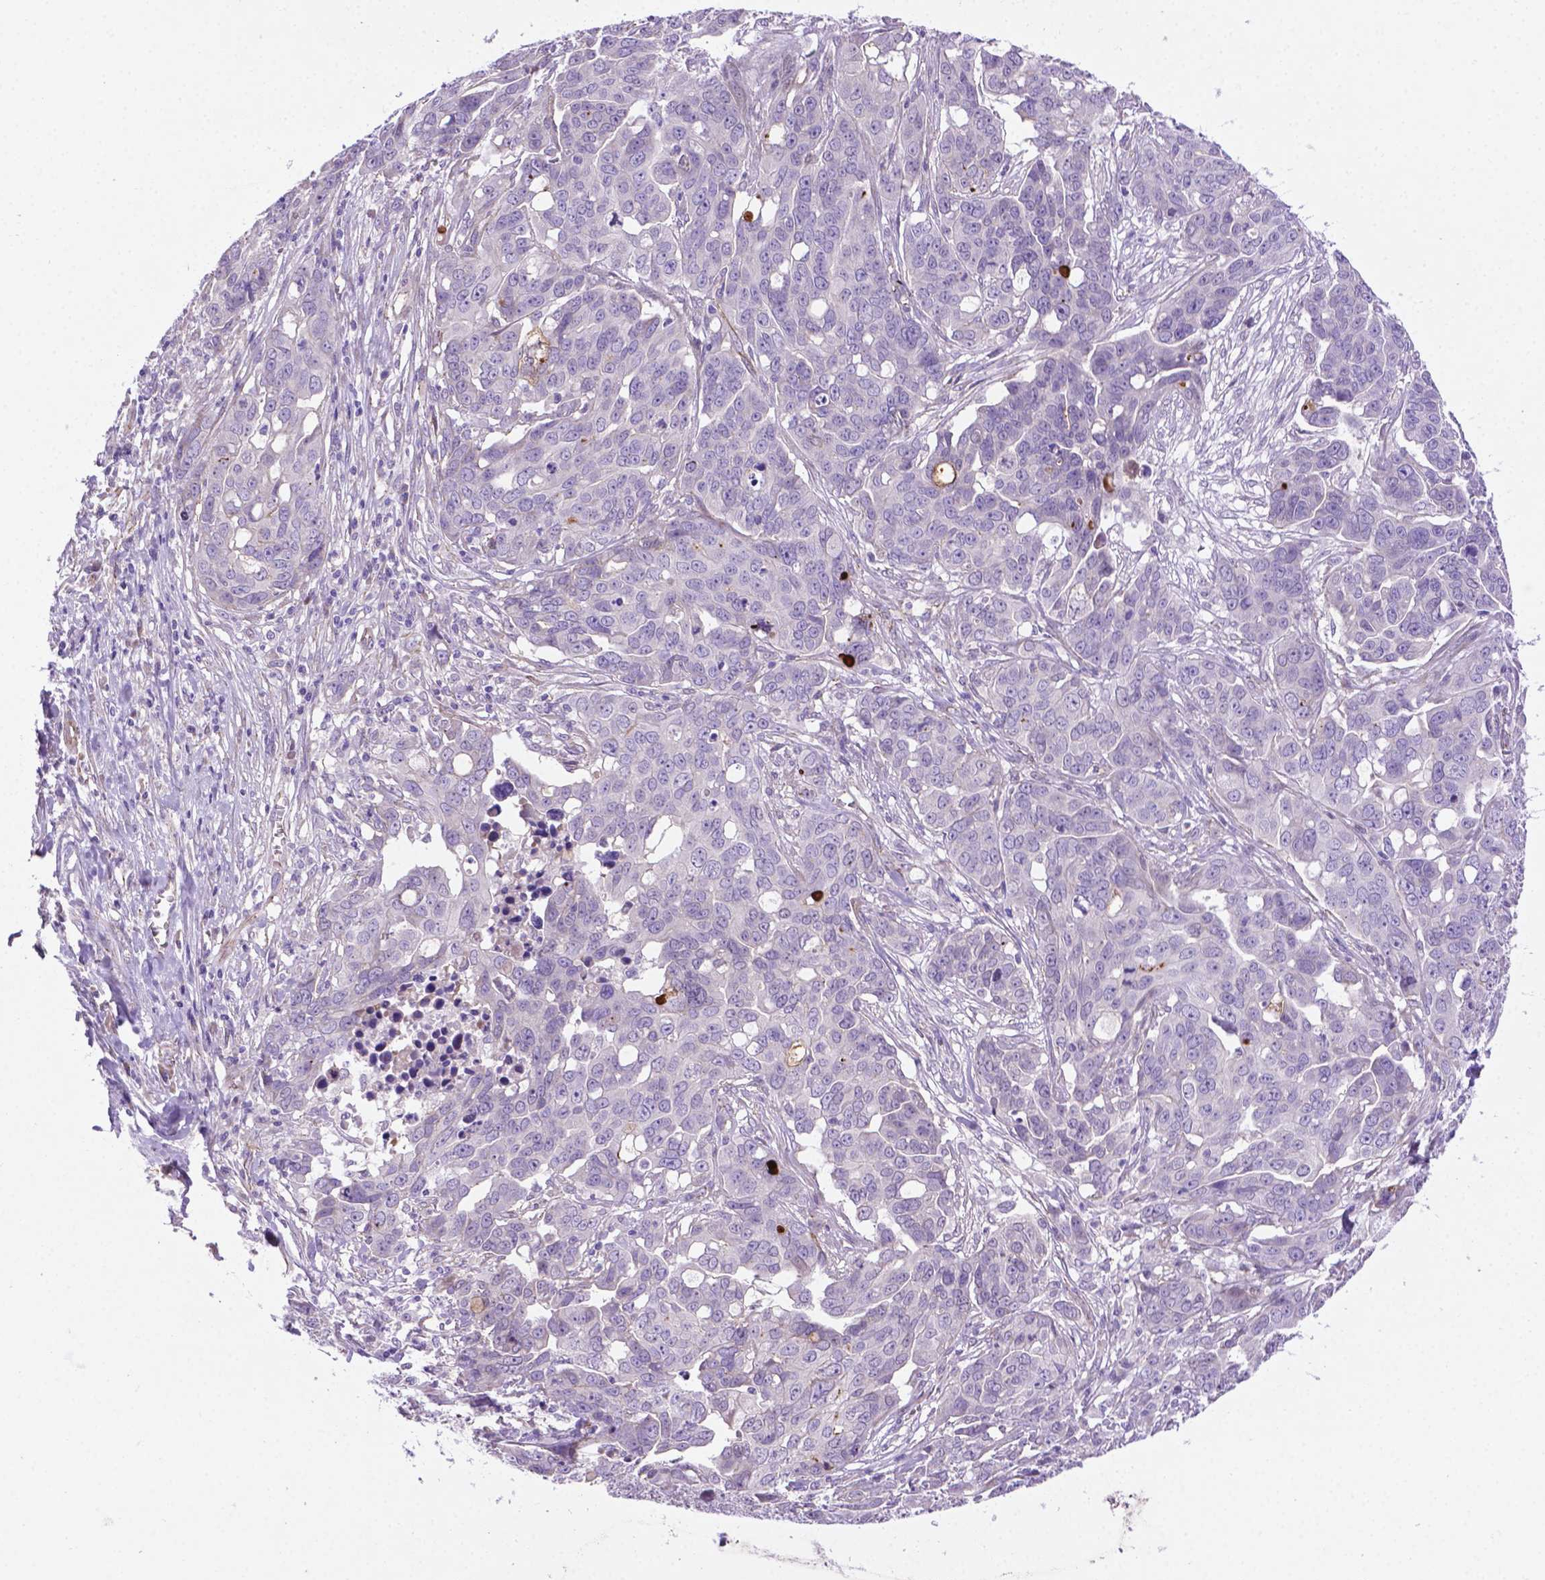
{"staining": {"intensity": "negative", "quantity": "none", "location": "none"}, "tissue": "ovarian cancer", "cell_type": "Tumor cells", "image_type": "cancer", "snomed": [{"axis": "morphology", "description": "Carcinoma, endometroid"}, {"axis": "topography", "description": "Ovary"}], "caption": "Immunohistochemistry micrograph of neoplastic tissue: endometroid carcinoma (ovarian) stained with DAB exhibits no significant protein positivity in tumor cells.", "gene": "CCER2", "patient": {"sex": "female", "age": 78}}